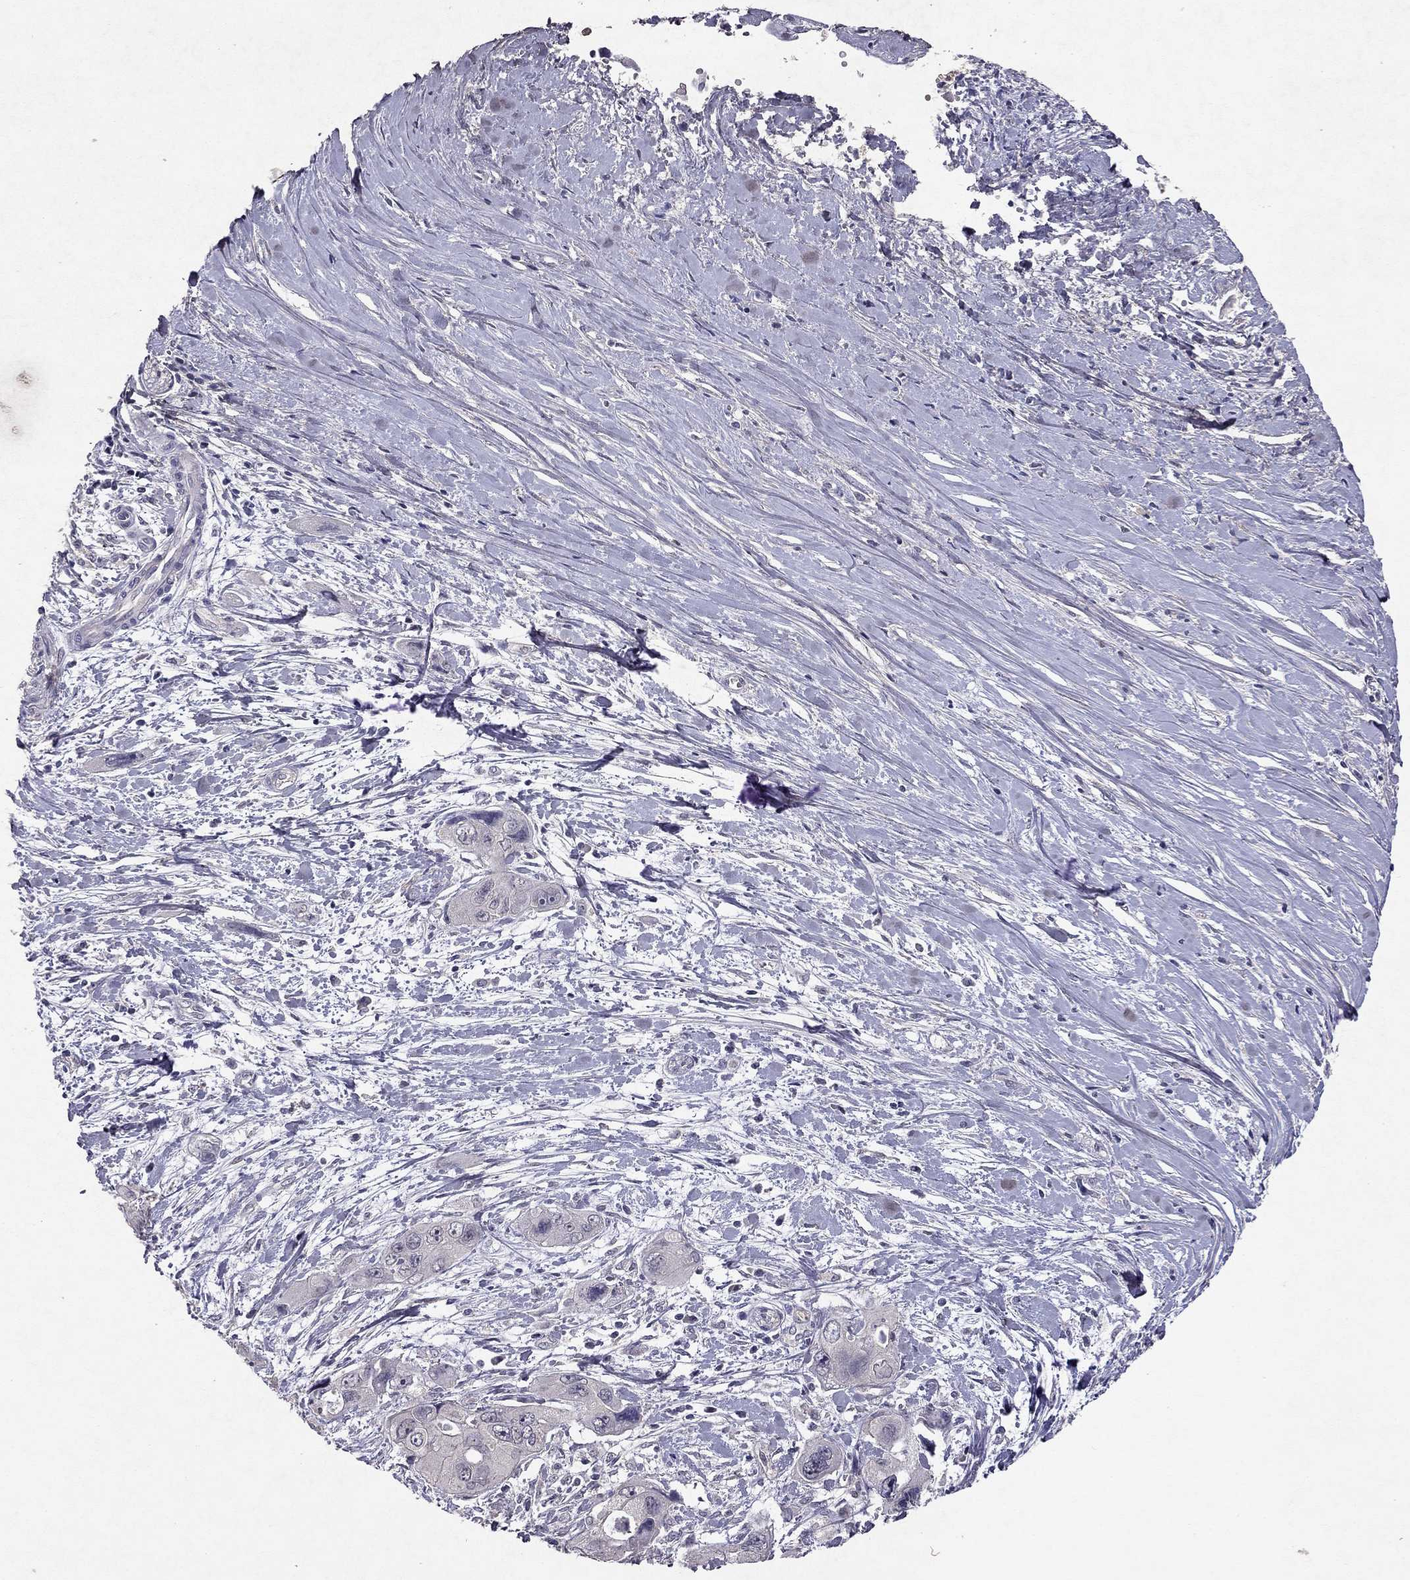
{"staining": {"intensity": "negative", "quantity": "none", "location": "none"}, "tissue": "pancreatic cancer", "cell_type": "Tumor cells", "image_type": "cancer", "snomed": [{"axis": "morphology", "description": "Adenocarcinoma, NOS"}, {"axis": "topography", "description": "Pancreas"}], "caption": "Micrograph shows no protein staining in tumor cells of pancreatic cancer tissue.", "gene": "ESR2", "patient": {"sex": "male", "age": 47}}